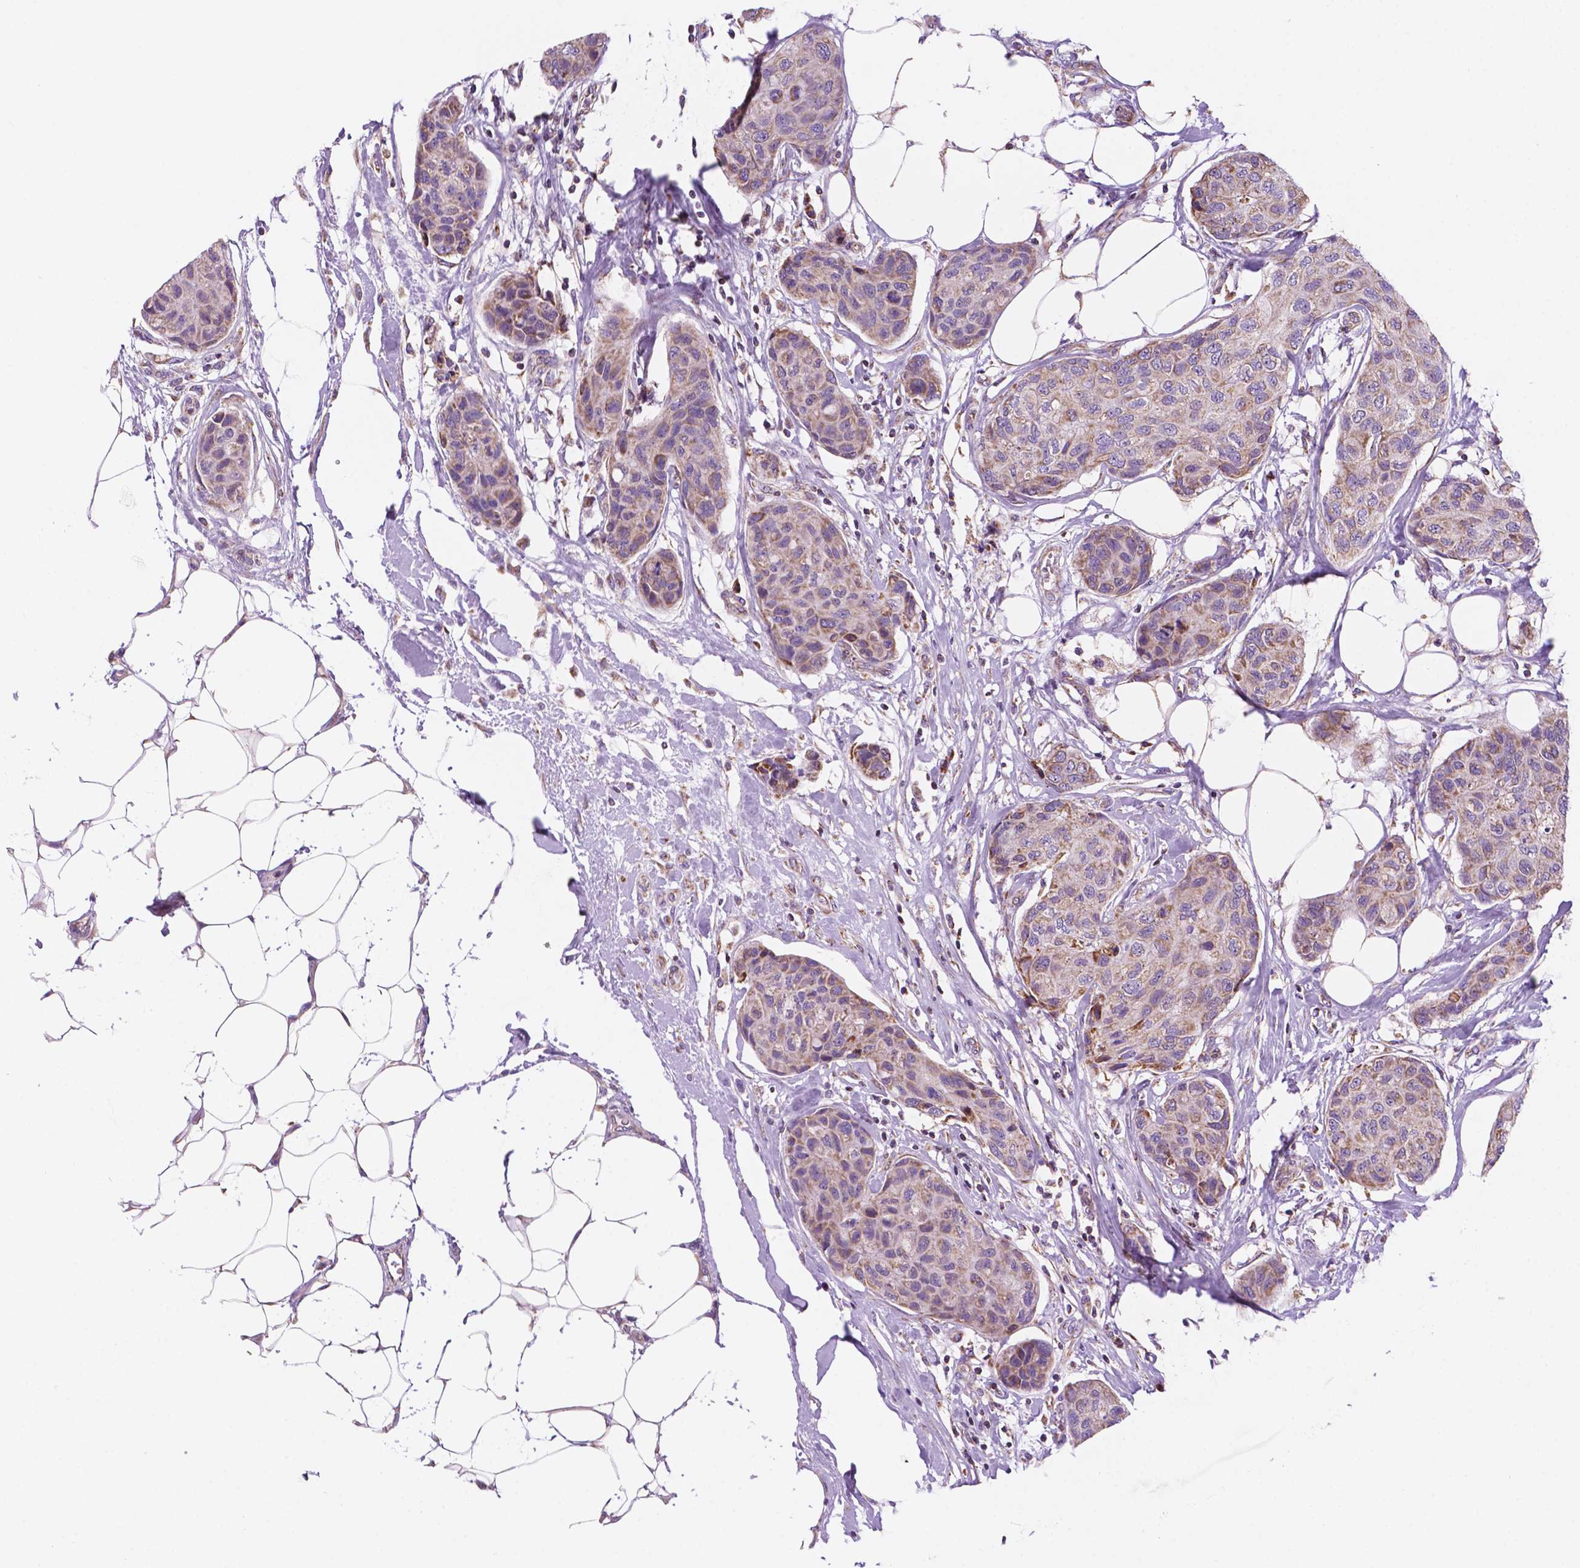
{"staining": {"intensity": "weak", "quantity": "25%-75%", "location": "cytoplasmic/membranous"}, "tissue": "breast cancer", "cell_type": "Tumor cells", "image_type": "cancer", "snomed": [{"axis": "morphology", "description": "Duct carcinoma"}, {"axis": "topography", "description": "Breast"}], "caption": "Immunohistochemical staining of breast invasive ductal carcinoma demonstrates low levels of weak cytoplasmic/membranous expression in about 25%-75% of tumor cells.", "gene": "GEMIN4", "patient": {"sex": "female", "age": 80}}